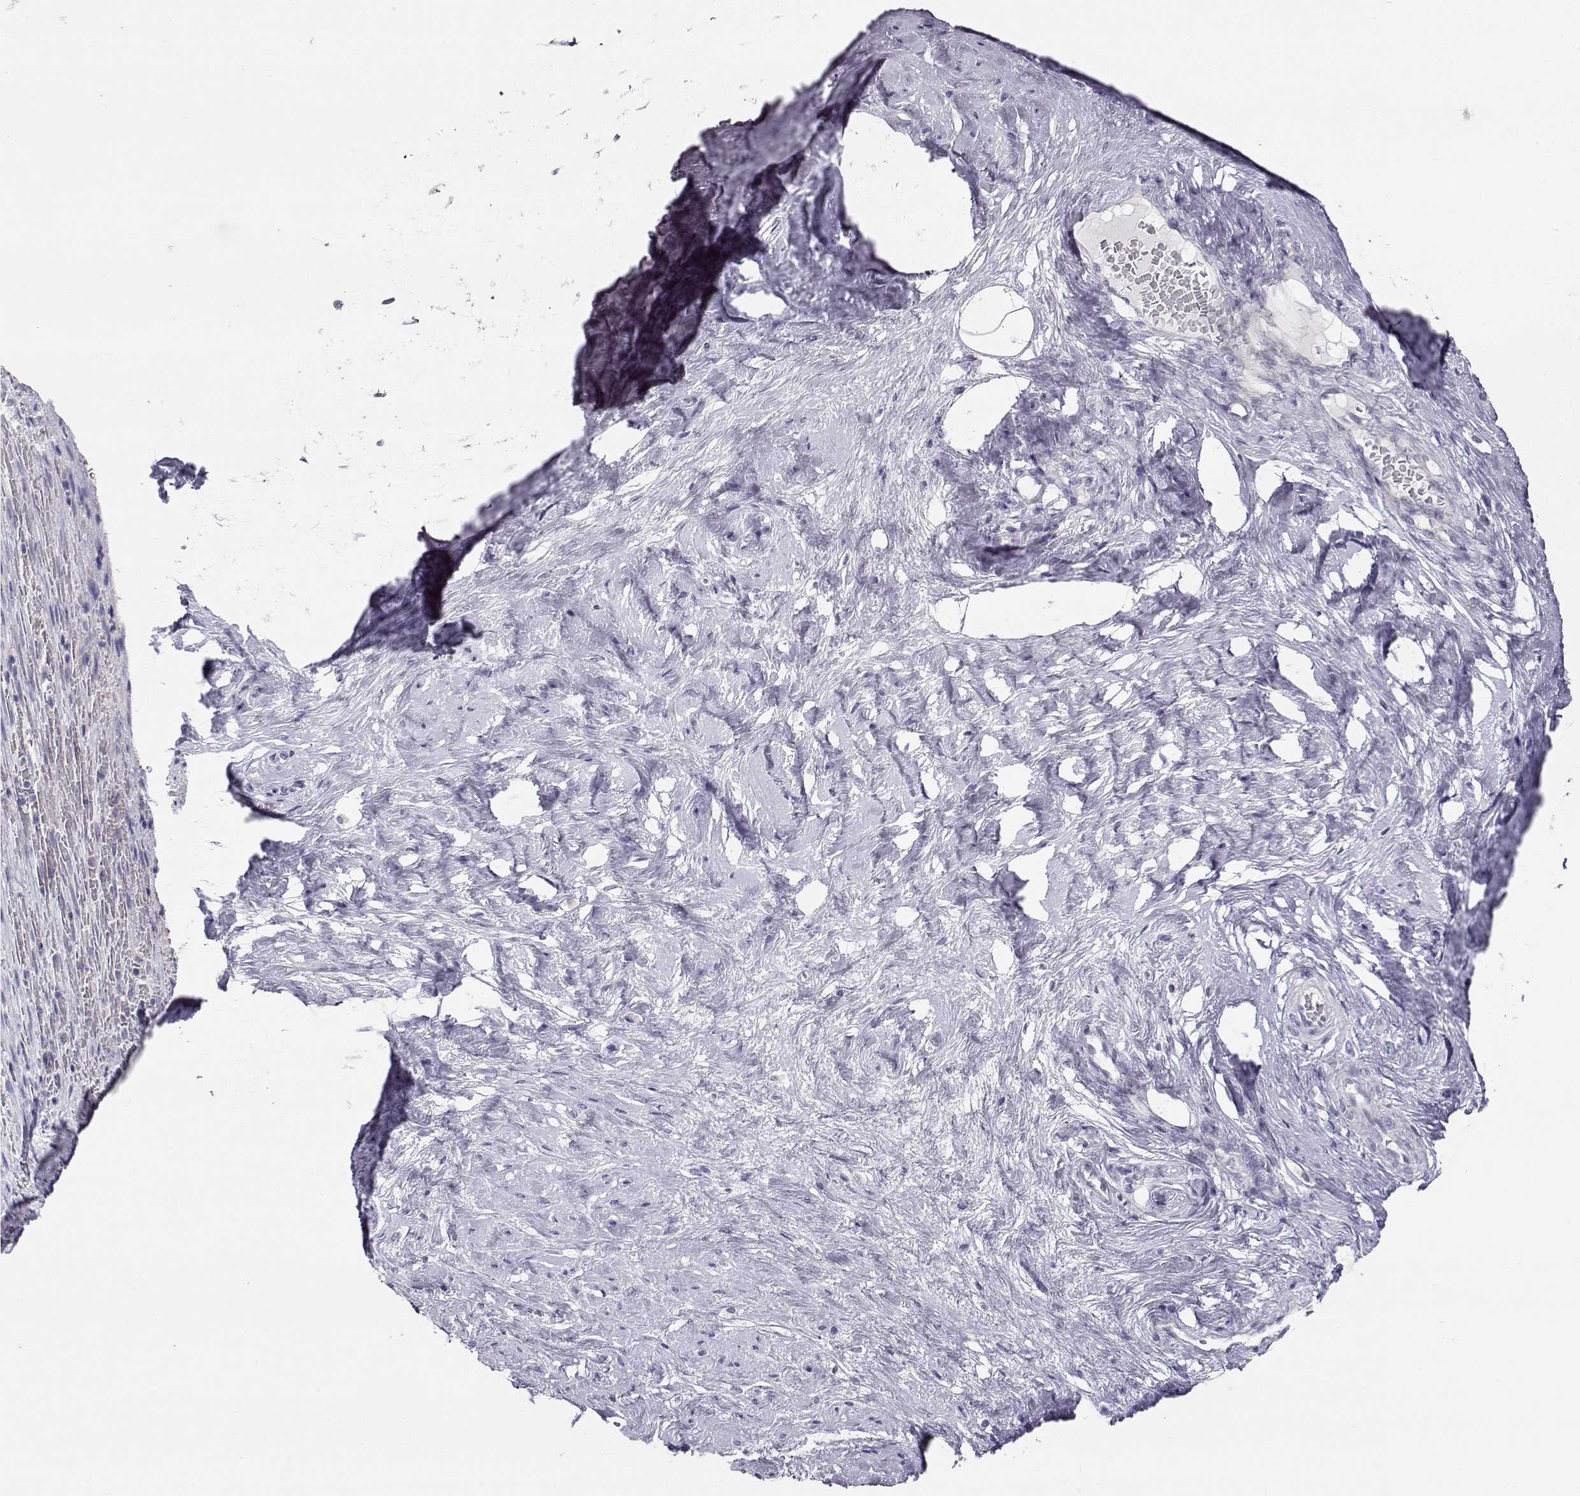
{"staining": {"intensity": "negative", "quantity": "none", "location": "none"}, "tissue": "cervical cancer", "cell_type": "Tumor cells", "image_type": "cancer", "snomed": [{"axis": "morphology", "description": "Squamous cell carcinoma, NOS"}, {"axis": "topography", "description": "Cervix"}], "caption": "A micrograph of human cervical cancer (squamous cell carcinoma) is negative for staining in tumor cells. (Brightfield microscopy of DAB (3,3'-diaminobenzidine) IHC at high magnification).", "gene": "MYCBPAP", "patient": {"sex": "female", "age": 51}}